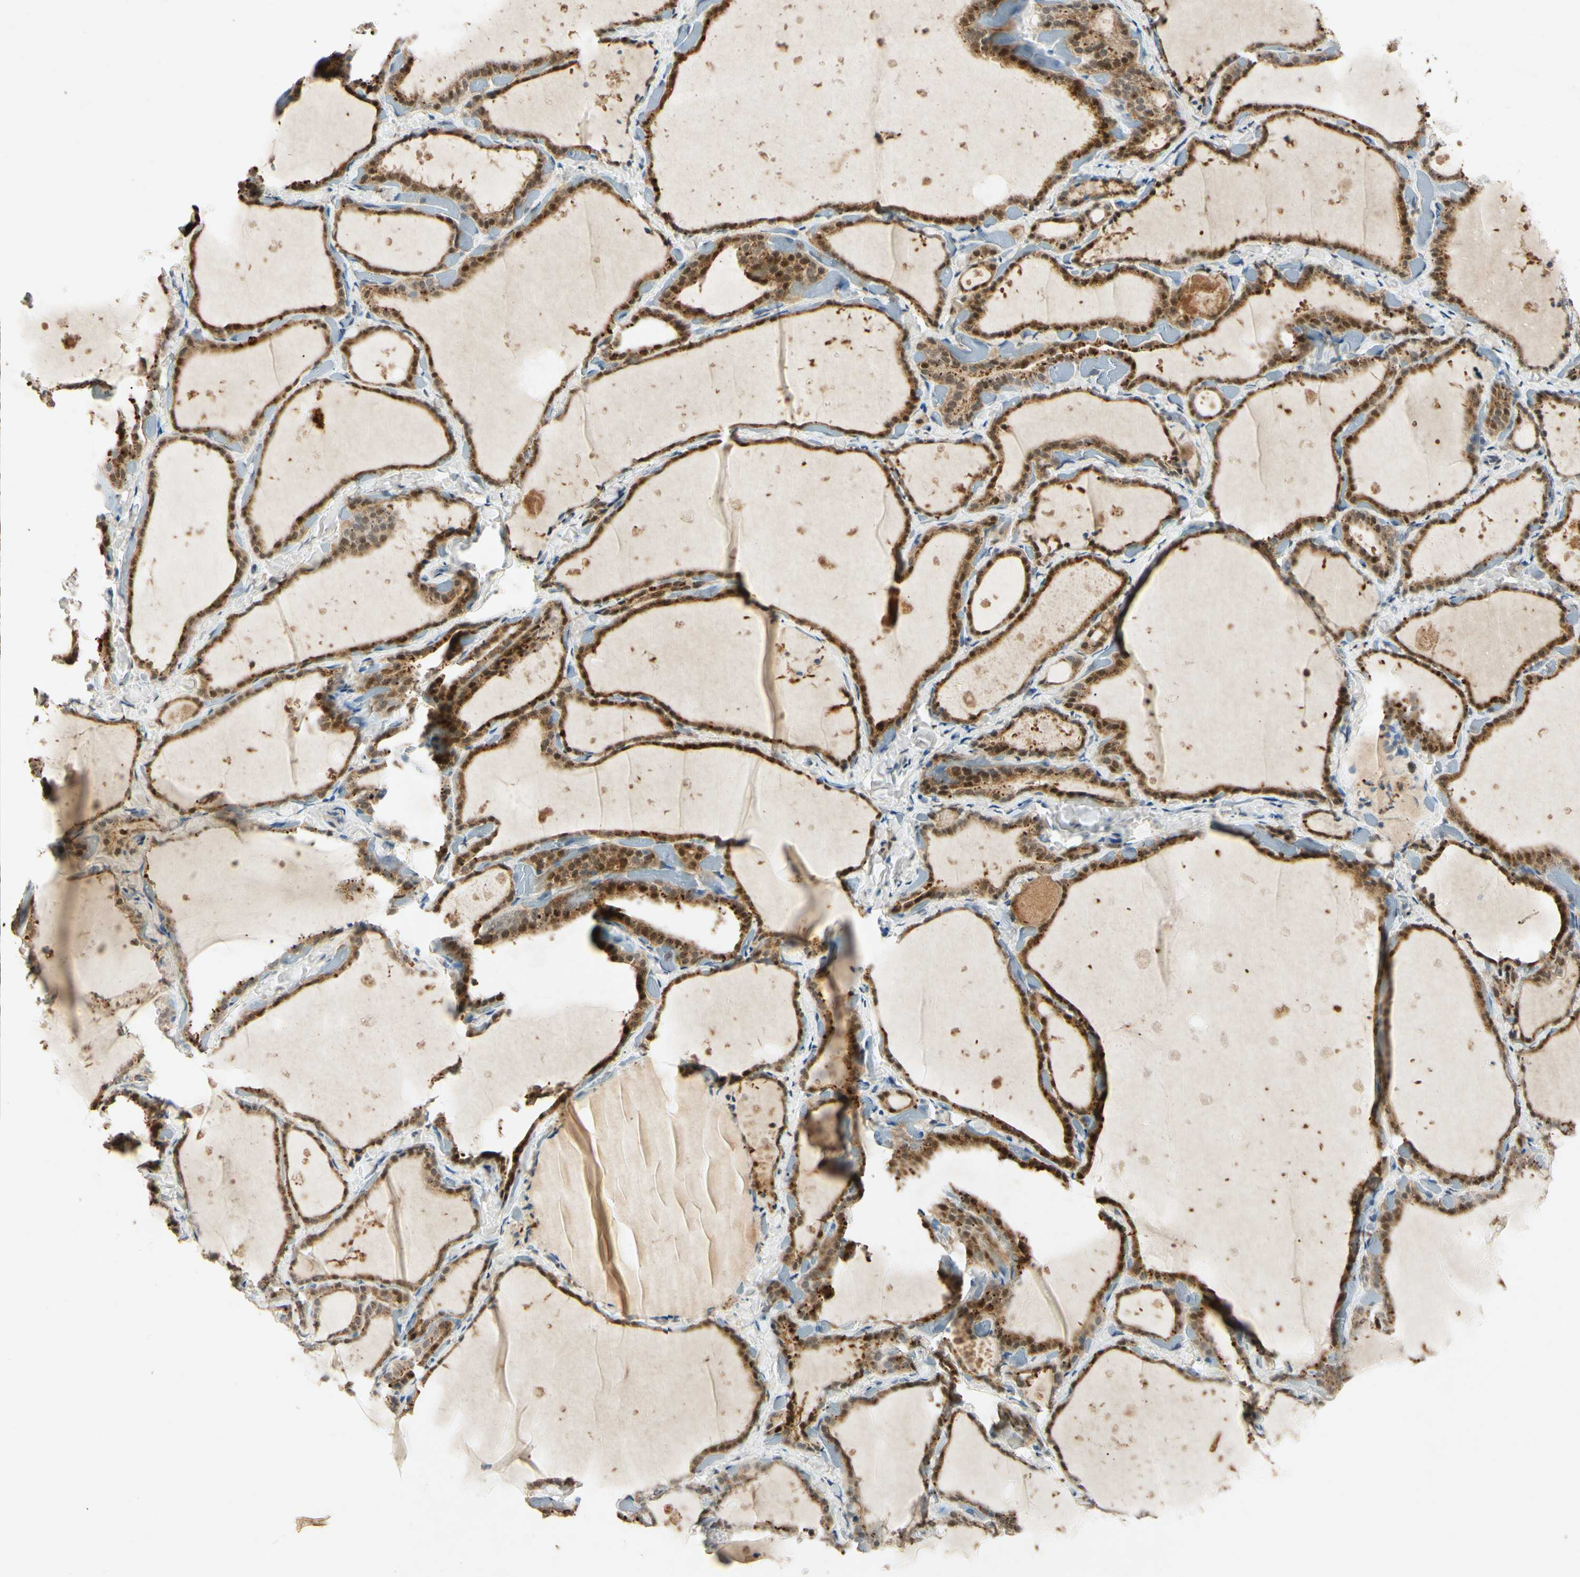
{"staining": {"intensity": "moderate", "quantity": "25%-75%", "location": "cytoplasmic/membranous,nuclear"}, "tissue": "thyroid gland", "cell_type": "Glandular cells", "image_type": "normal", "snomed": [{"axis": "morphology", "description": "Normal tissue, NOS"}, {"axis": "topography", "description": "Thyroid gland"}], "caption": "Immunohistochemistry (IHC) photomicrograph of unremarkable thyroid gland: human thyroid gland stained using immunohistochemistry (IHC) shows medium levels of moderate protein expression localized specifically in the cytoplasmic/membranous,nuclear of glandular cells, appearing as a cytoplasmic/membranous,nuclear brown color.", "gene": "HSPA1B", "patient": {"sex": "female", "age": 44}}